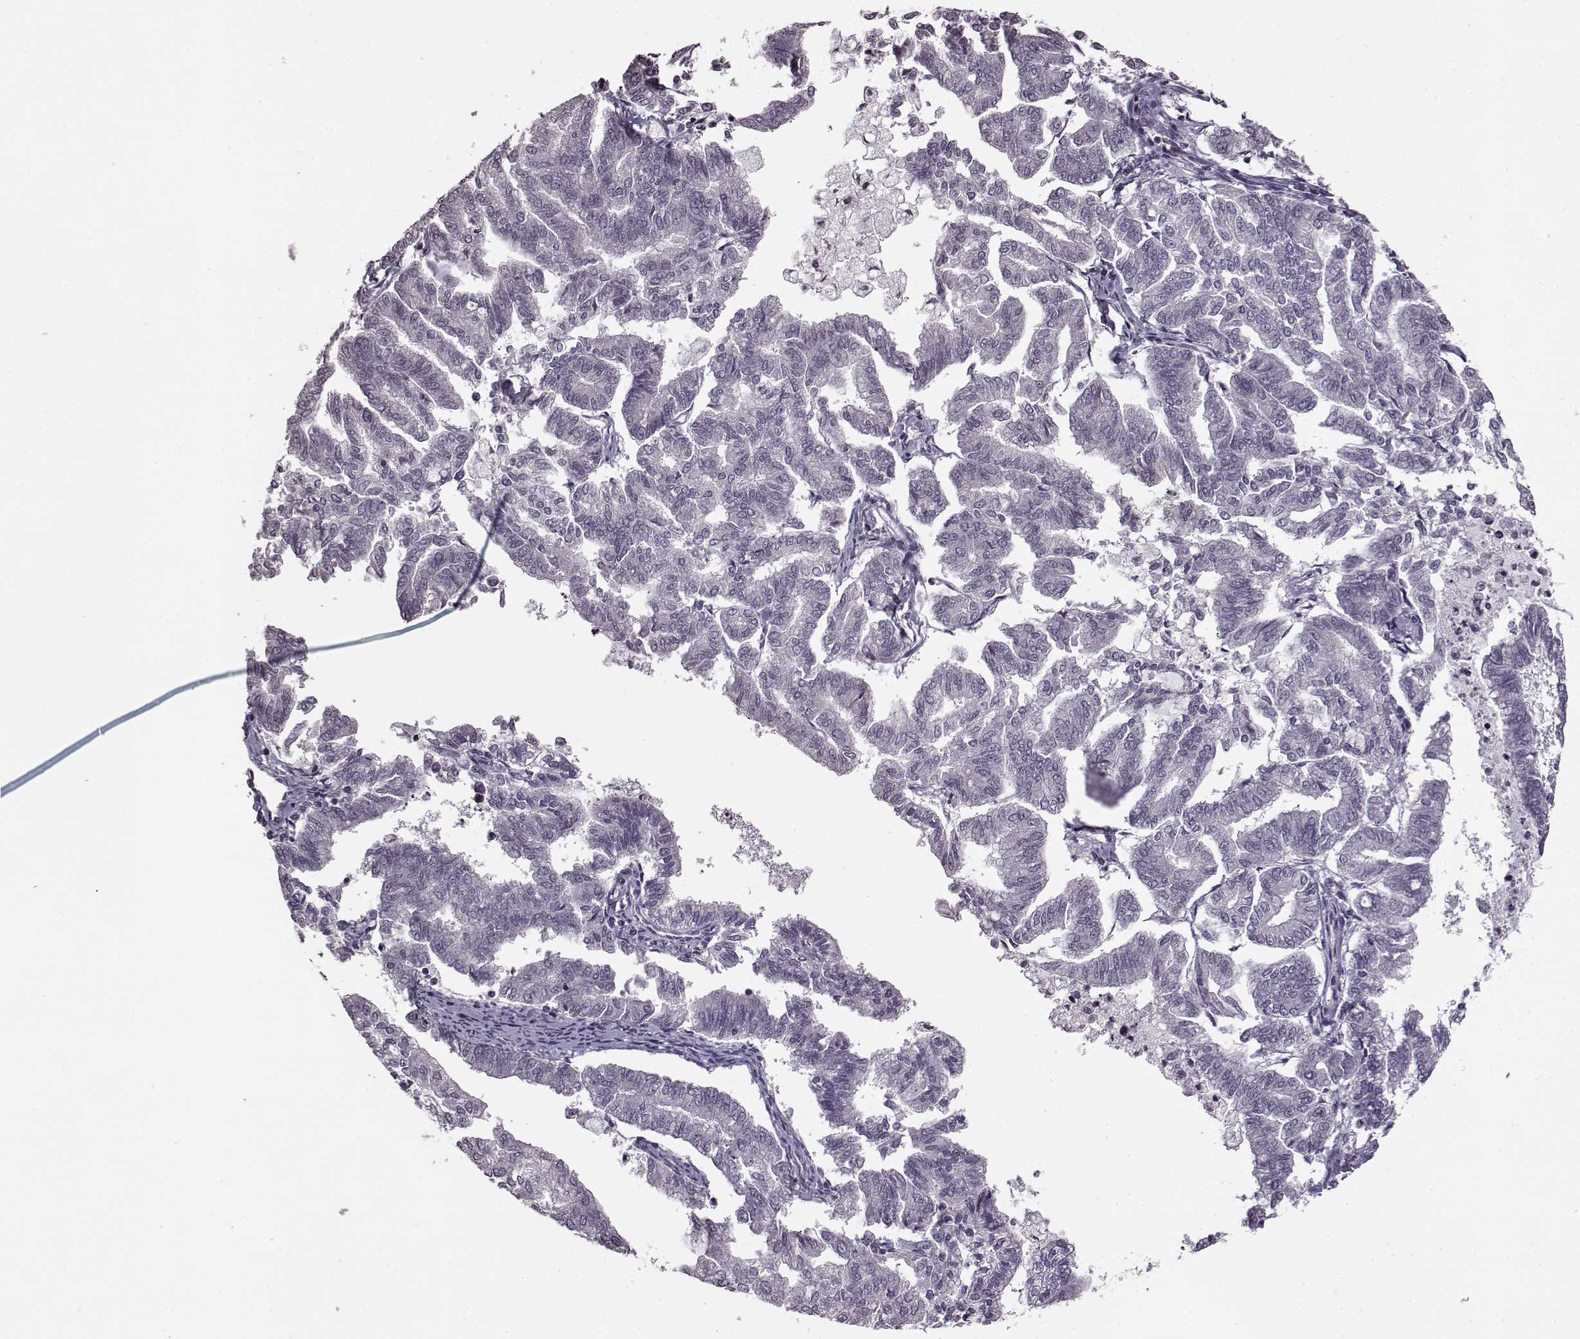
{"staining": {"intensity": "negative", "quantity": "none", "location": "none"}, "tissue": "endometrial cancer", "cell_type": "Tumor cells", "image_type": "cancer", "snomed": [{"axis": "morphology", "description": "Adenocarcinoma, NOS"}, {"axis": "topography", "description": "Endometrium"}], "caption": "Tumor cells are negative for protein expression in human adenocarcinoma (endometrial).", "gene": "FSHB", "patient": {"sex": "female", "age": 79}}